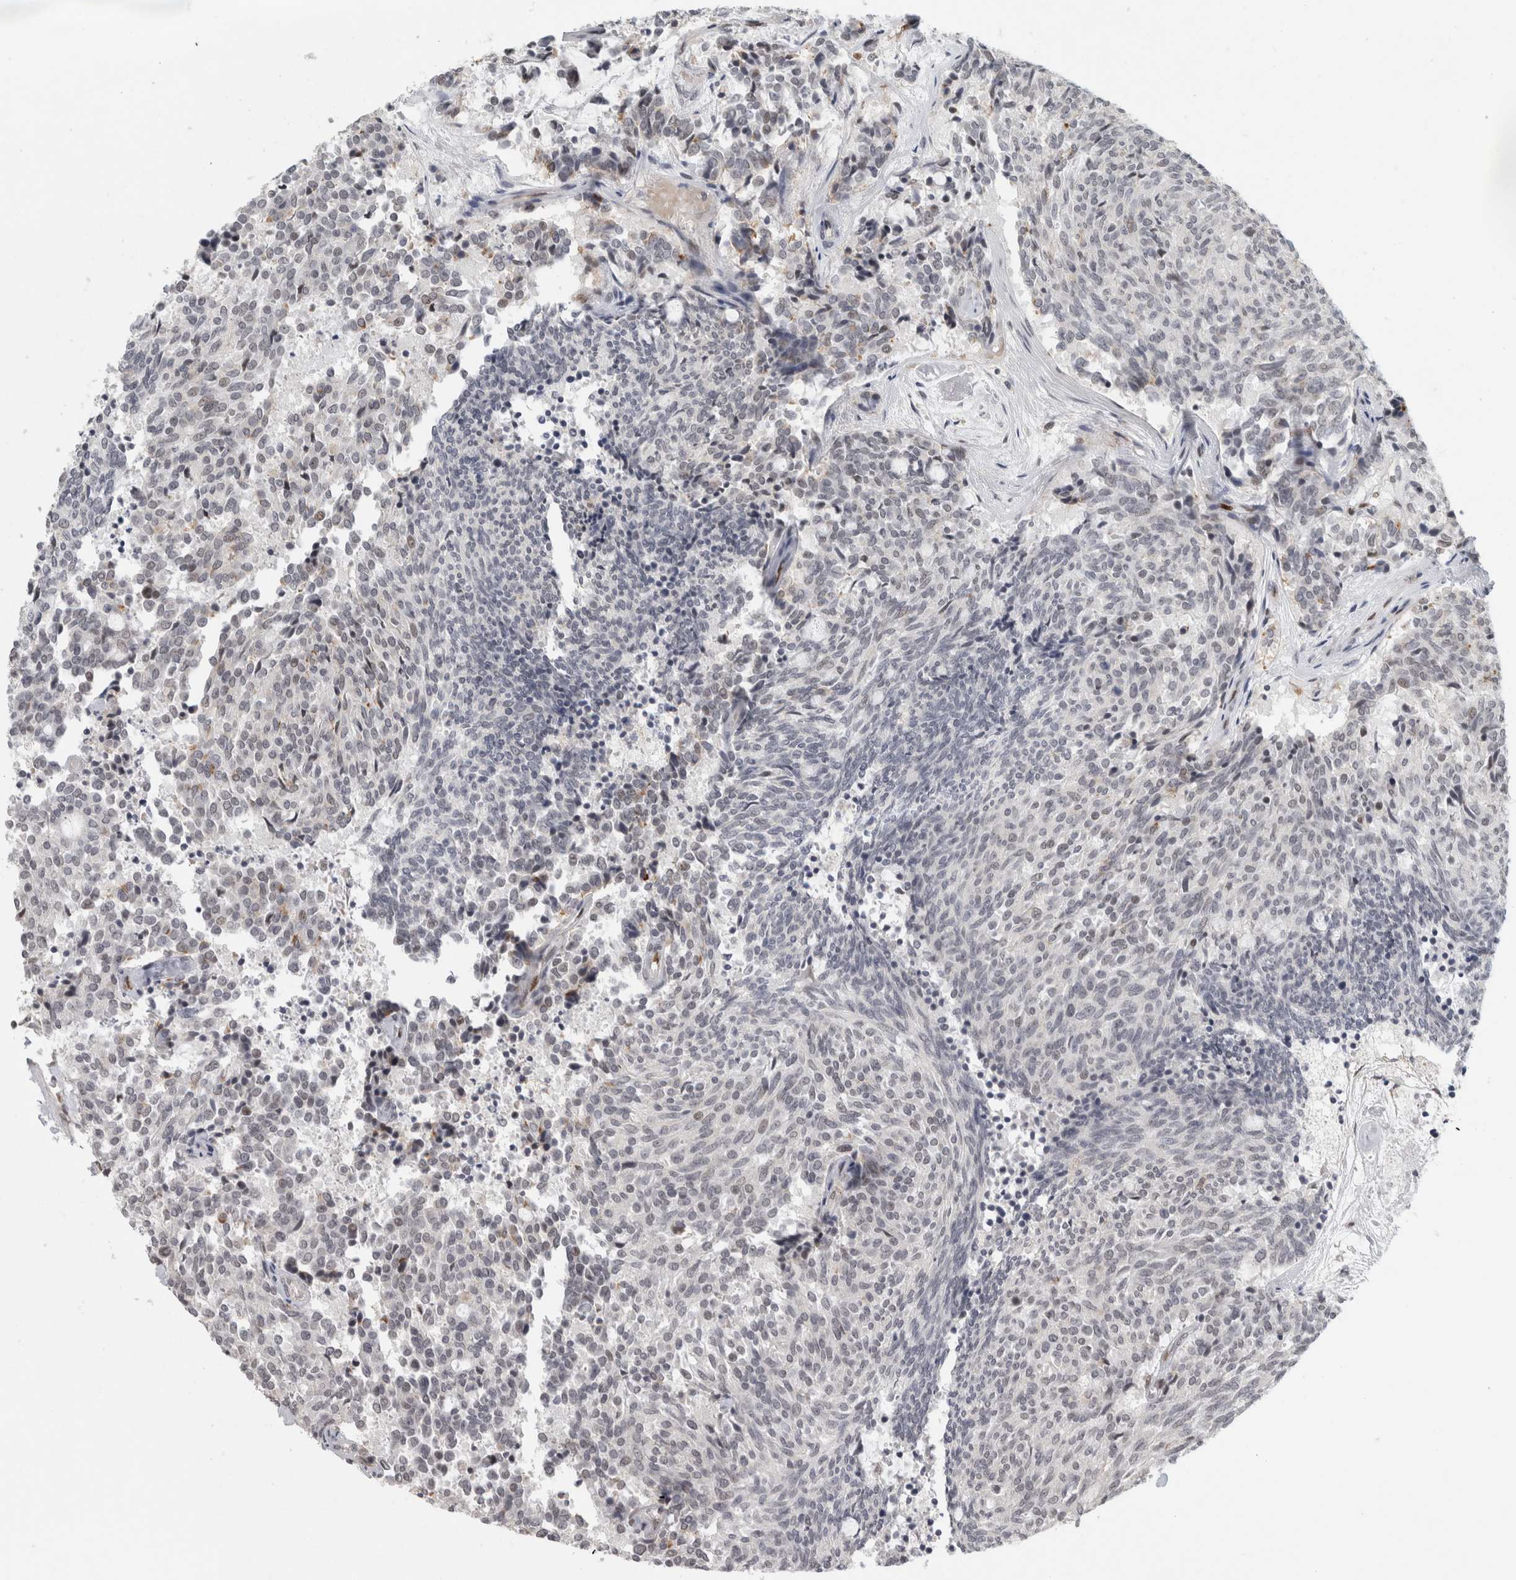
{"staining": {"intensity": "negative", "quantity": "none", "location": "none"}, "tissue": "carcinoid", "cell_type": "Tumor cells", "image_type": "cancer", "snomed": [{"axis": "morphology", "description": "Carcinoid, malignant, NOS"}, {"axis": "topography", "description": "Pancreas"}], "caption": "A photomicrograph of carcinoid stained for a protein shows no brown staining in tumor cells. (IHC, brightfield microscopy, high magnification).", "gene": "SRARP", "patient": {"sex": "female", "age": 54}}